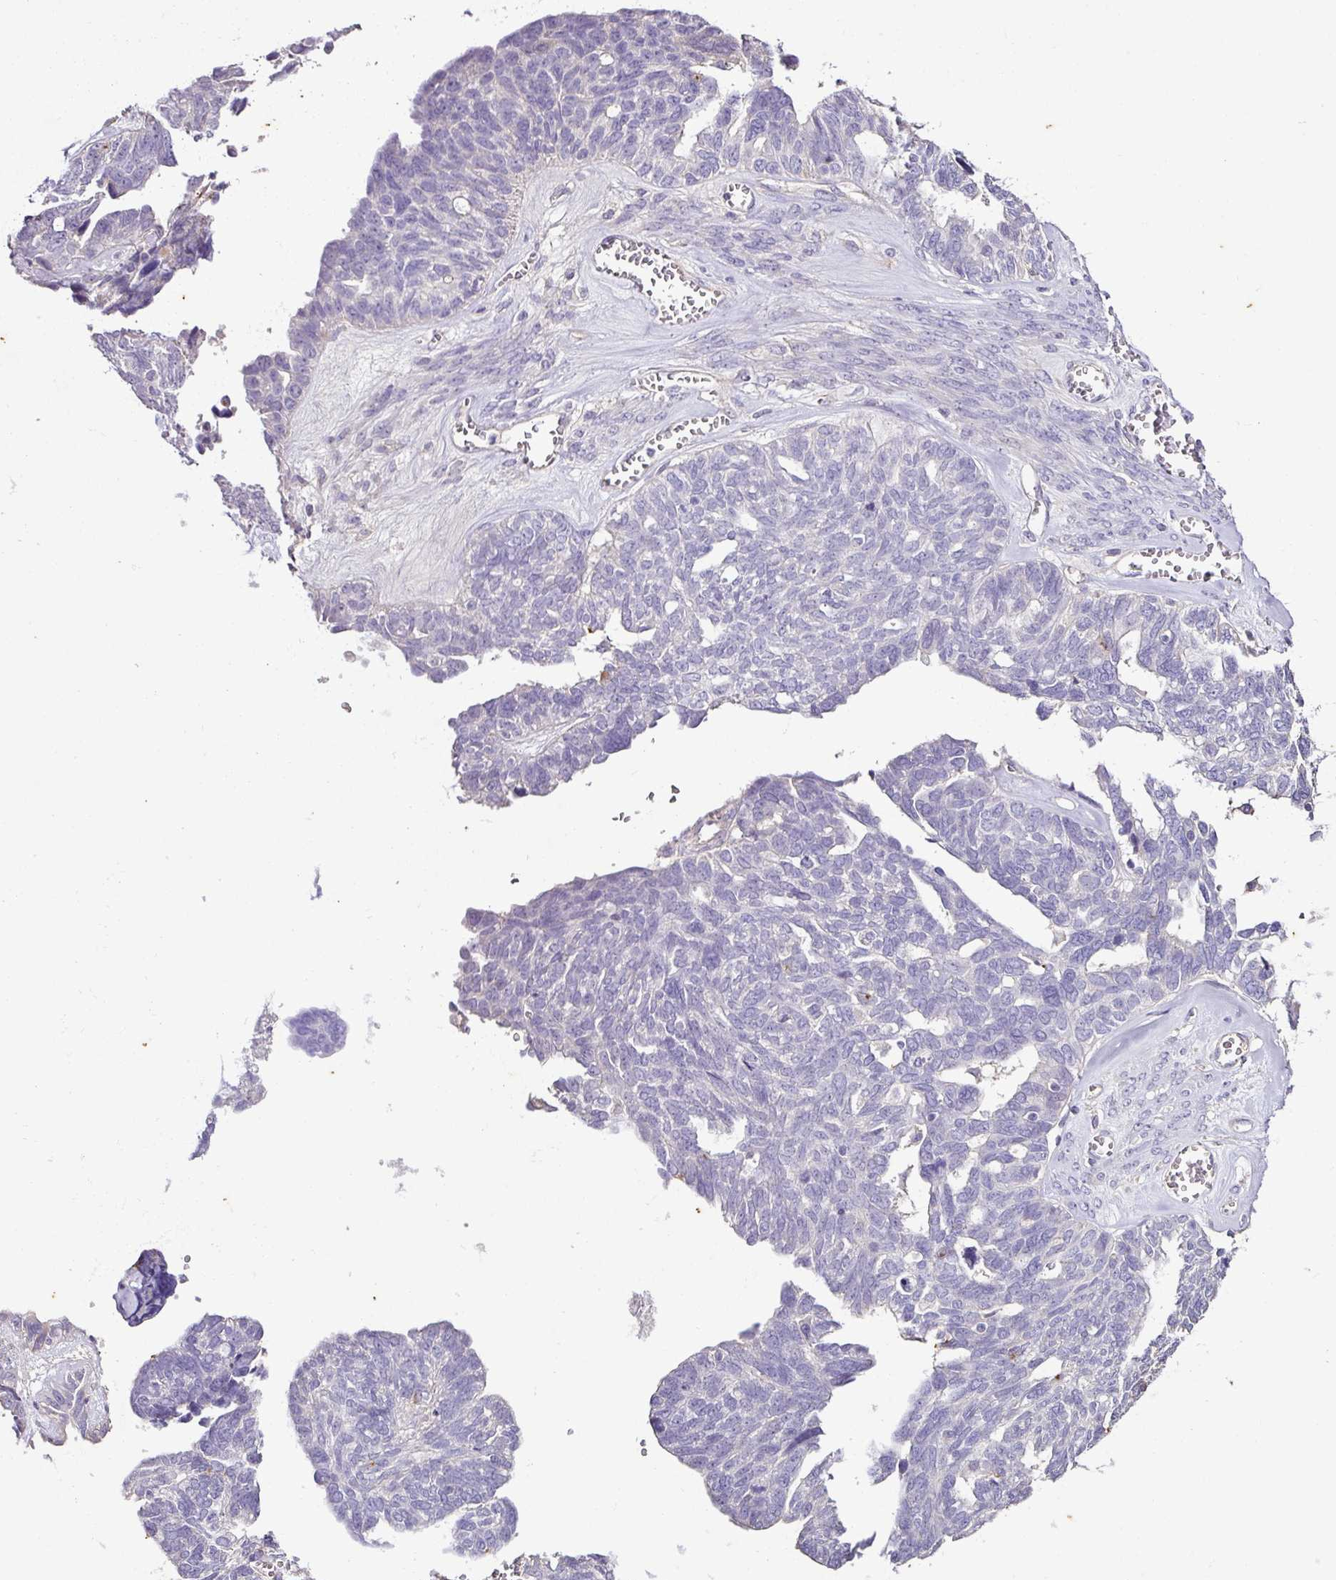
{"staining": {"intensity": "negative", "quantity": "none", "location": "none"}, "tissue": "ovarian cancer", "cell_type": "Tumor cells", "image_type": "cancer", "snomed": [{"axis": "morphology", "description": "Cystadenocarcinoma, serous, NOS"}, {"axis": "topography", "description": "Ovary"}], "caption": "Human ovarian cancer (serous cystadenocarcinoma) stained for a protein using immunohistochemistry reveals no positivity in tumor cells.", "gene": "AGR3", "patient": {"sex": "female", "age": 79}}